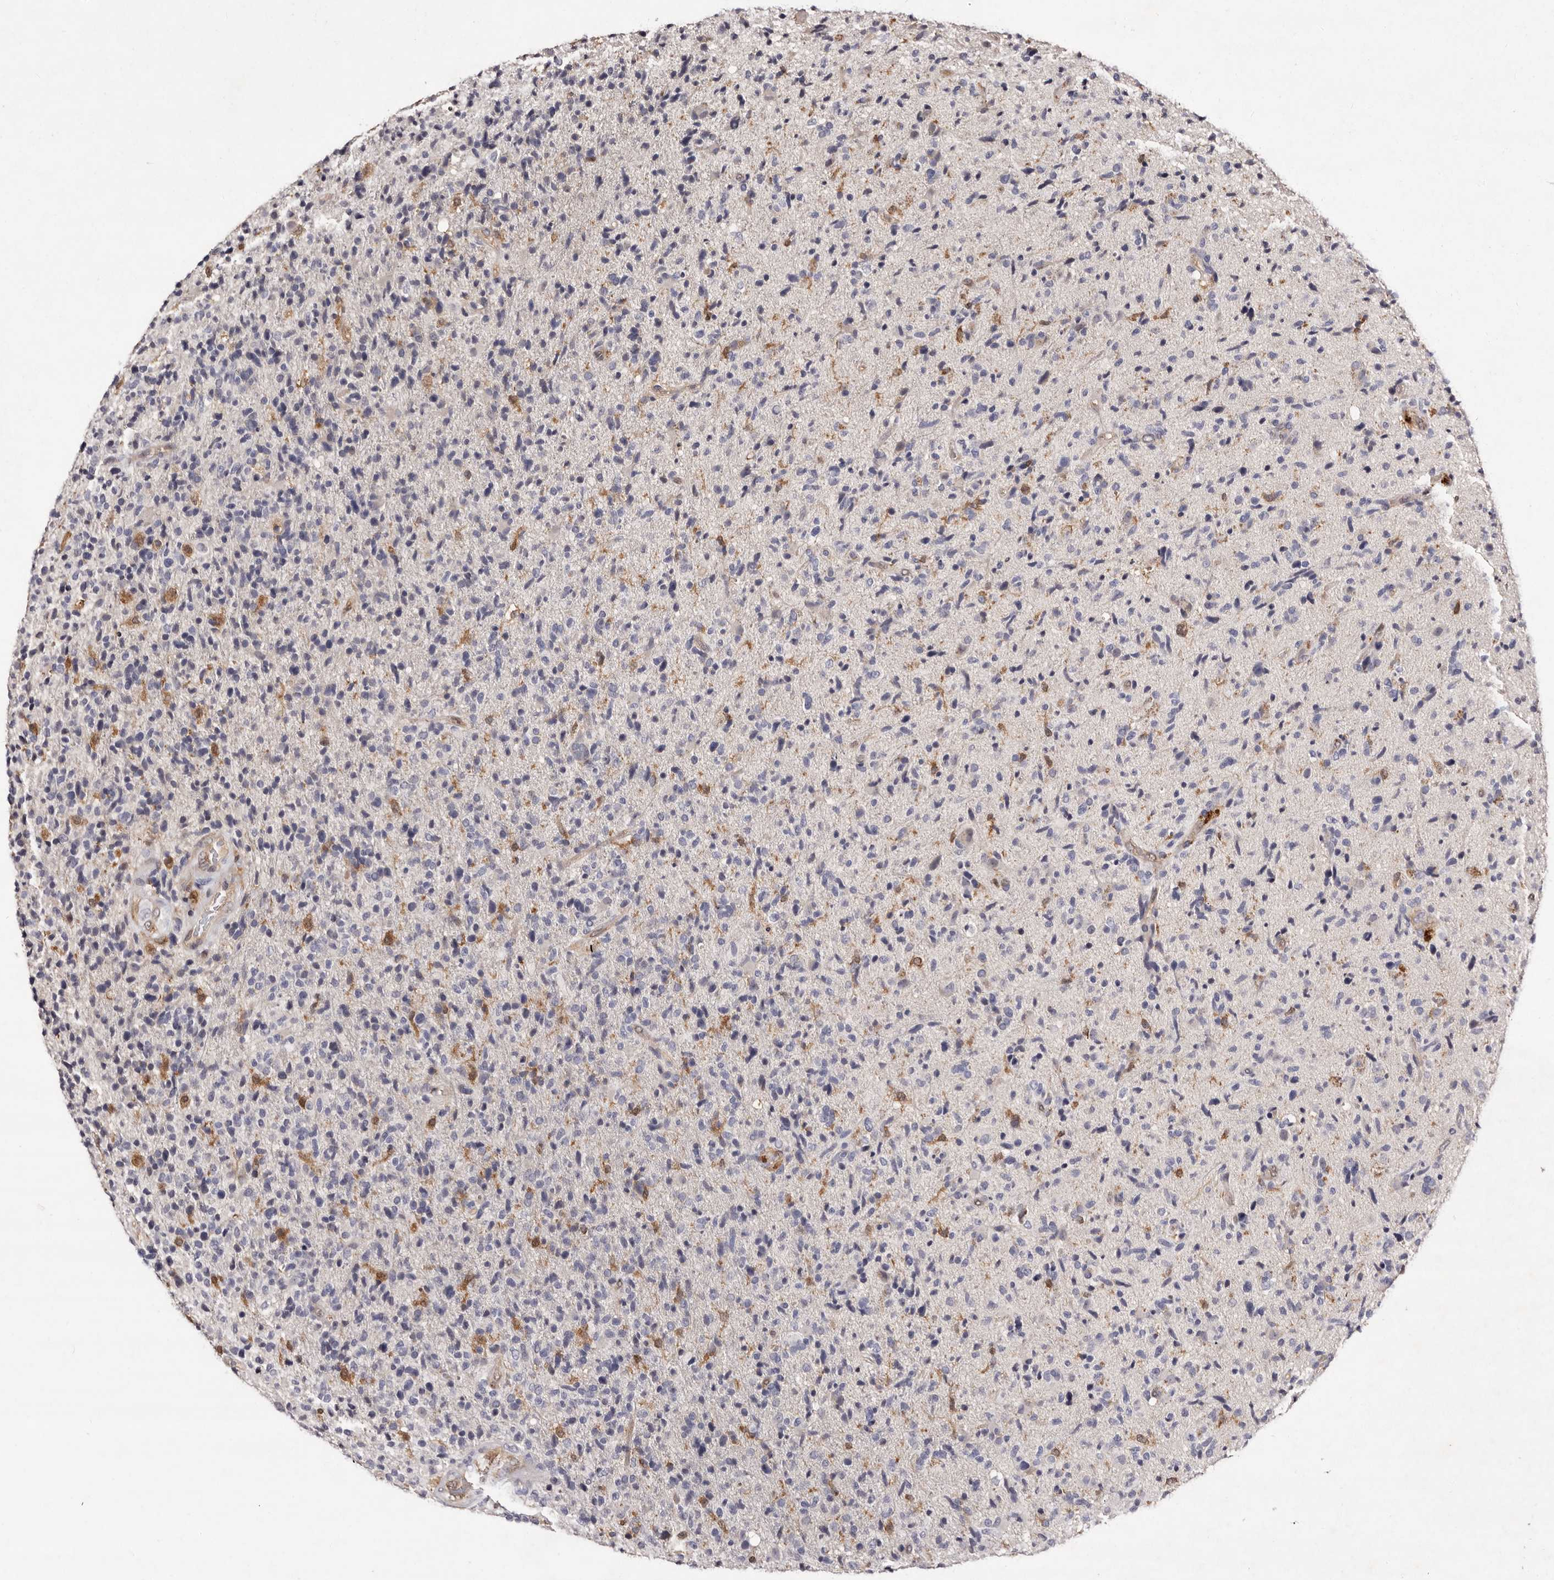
{"staining": {"intensity": "negative", "quantity": "none", "location": "none"}, "tissue": "glioma", "cell_type": "Tumor cells", "image_type": "cancer", "snomed": [{"axis": "morphology", "description": "Glioma, malignant, High grade"}, {"axis": "topography", "description": "Brain"}], "caption": "High-grade glioma (malignant) was stained to show a protein in brown. There is no significant staining in tumor cells.", "gene": "GIMAP4", "patient": {"sex": "male", "age": 72}}